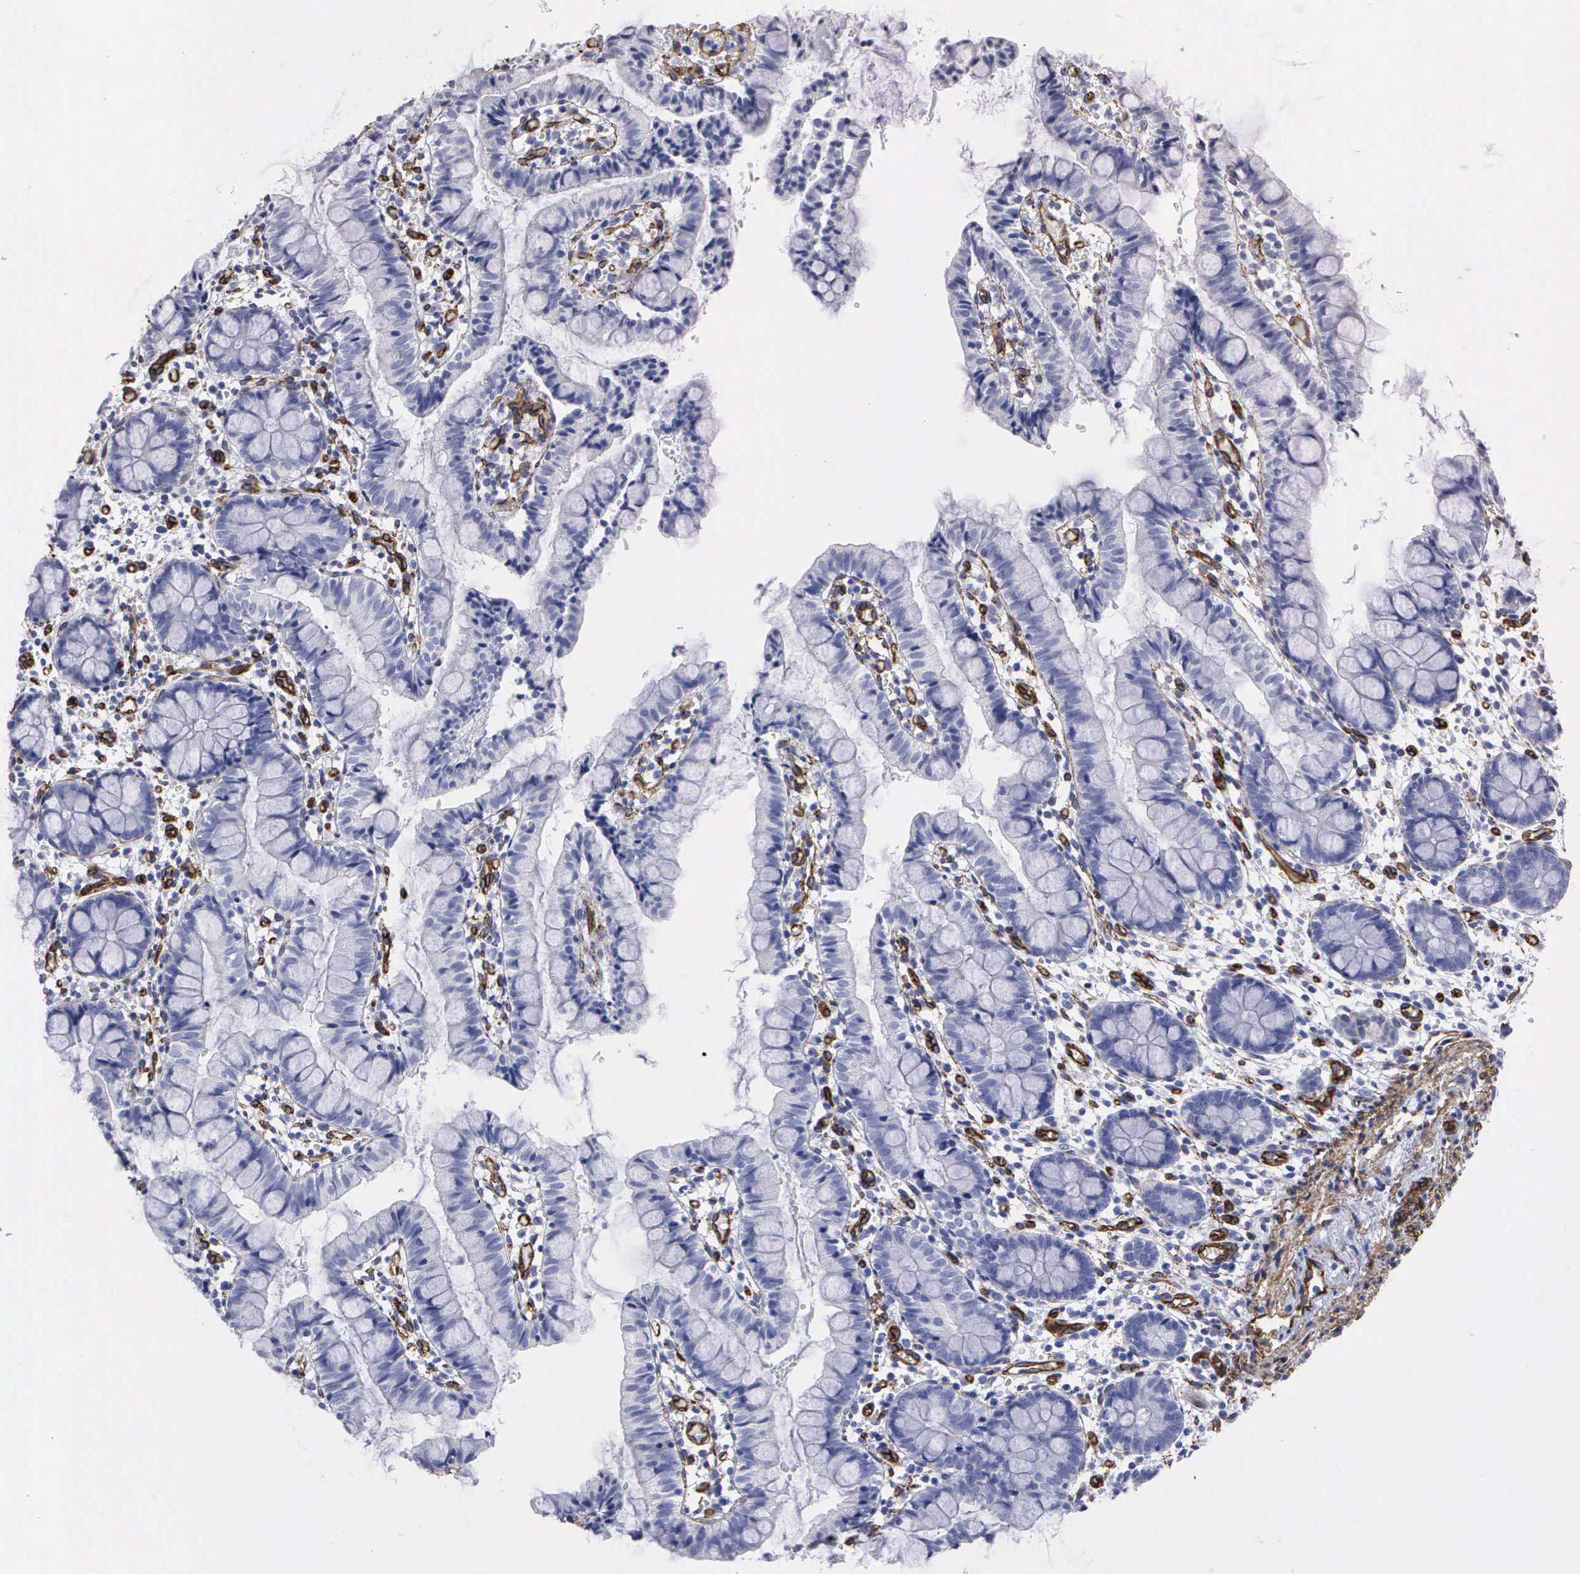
{"staining": {"intensity": "negative", "quantity": "none", "location": "none"}, "tissue": "small intestine", "cell_type": "Glandular cells", "image_type": "normal", "snomed": [{"axis": "morphology", "description": "Normal tissue, NOS"}, {"axis": "topography", "description": "Small intestine"}], "caption": "Small intestine stained for a protein using immunohistochemistry (IHC) demonstrates no positivity glandular cells.", "gene": "MAGEB10", "patient": {"sex": "male", "age": 1}}